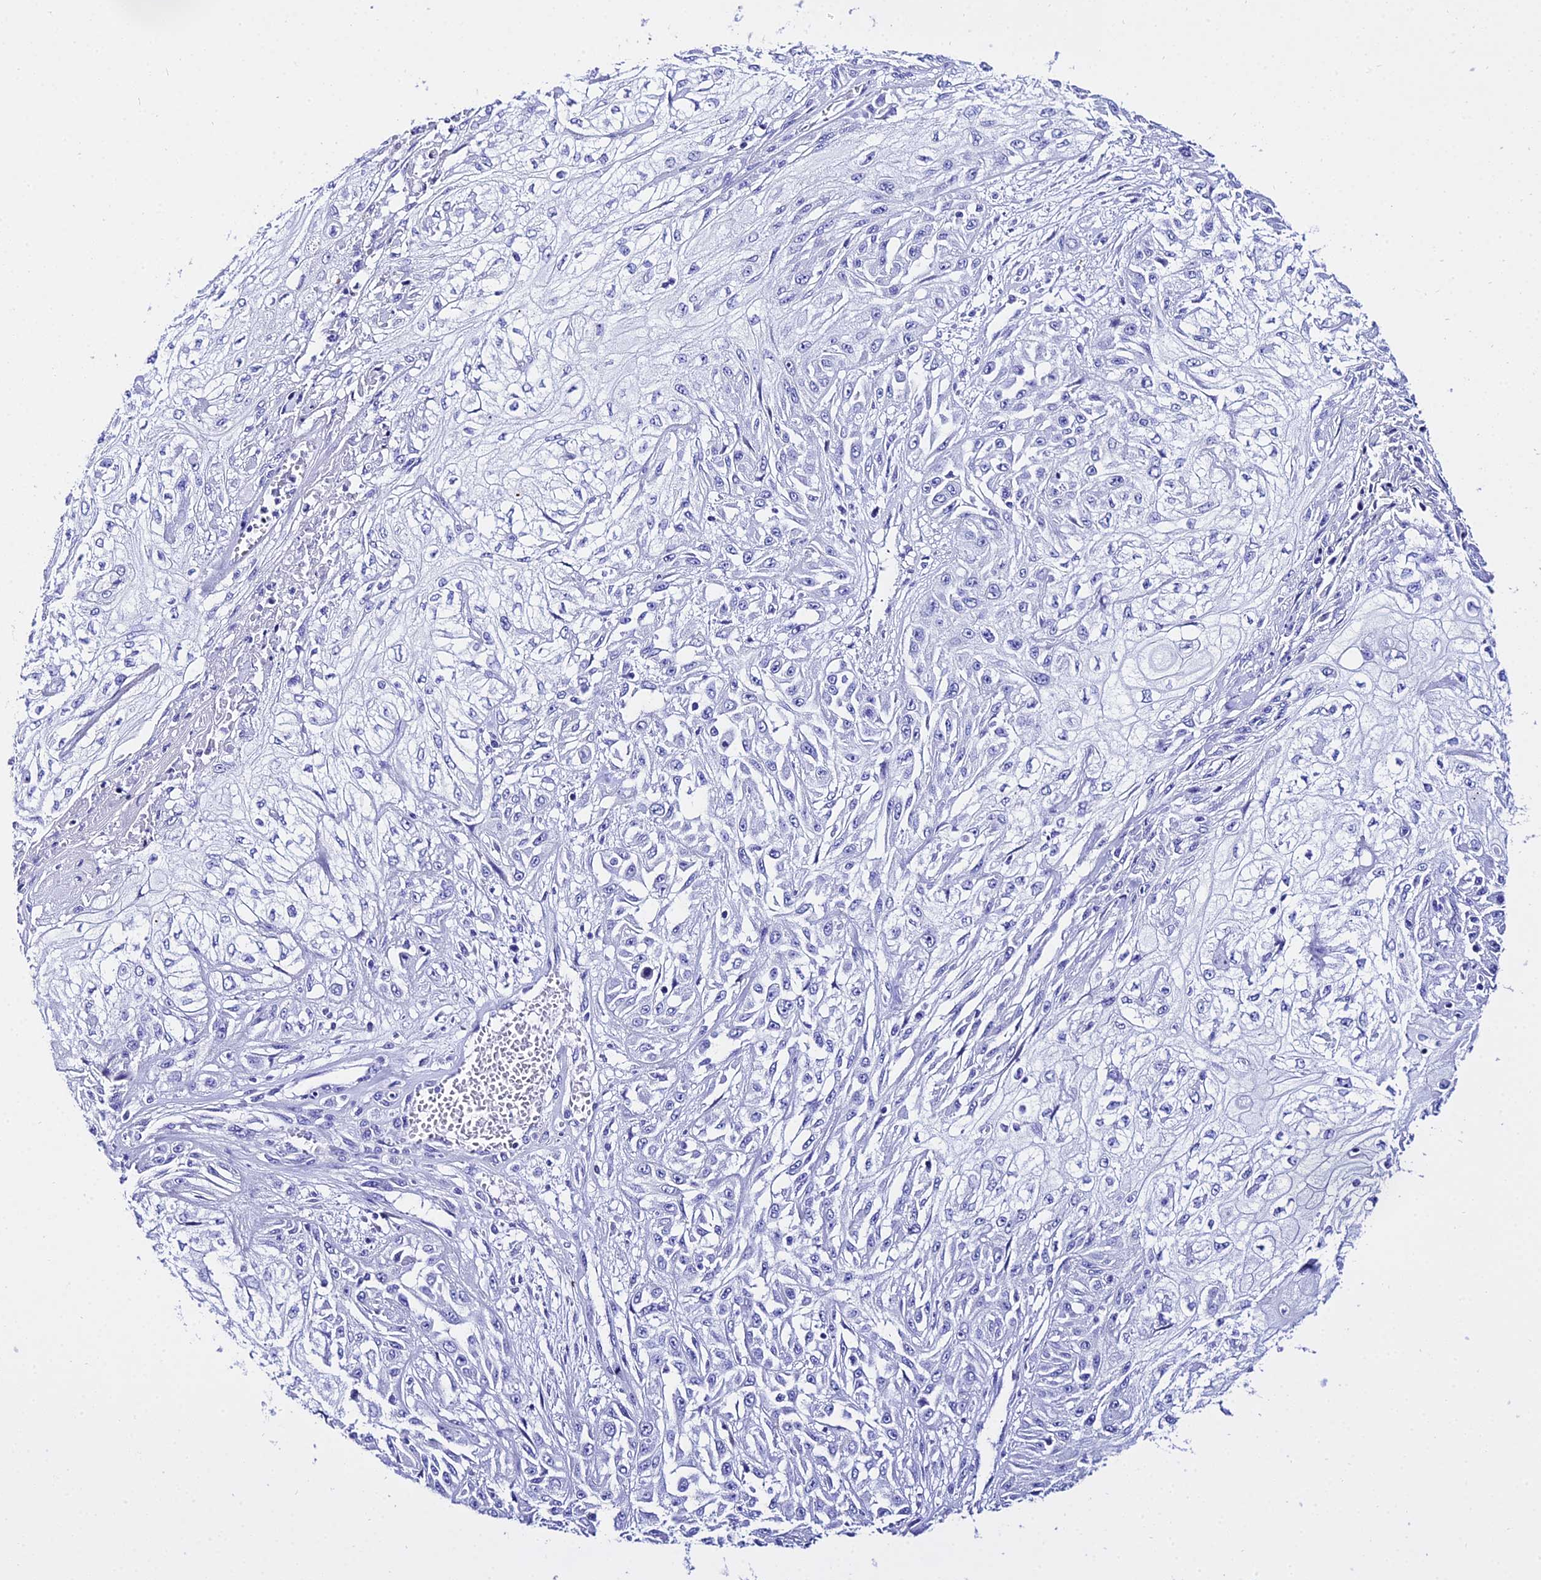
{"staining": {"intensity": "negative", "quantity": "none", "location": "none"}, "tissue": "skin cancer", "cell_type": "Tumor cells", "image_type": "cancer", "snomed": [{"axis": "morphology", "description": "Squamous cell carcinoma, NOS"}, {"axis": "morphology", "description": "Squamous cell carcinoma, metastatic, NOS"}, {"axis": "topography", "description": "Skin"}, {"axis": "topography", "description": "Lymph node"}], "caption": "Immunohistochemistry histopathology image of neoplastic tissue: human metastatic squamous cell carcinoma (skin) stained with DAB (3,3'-diaminobenzidine) reveals no significant protein expression in tumor cells.", "gene": "TRMT44", "patient": {"sex": "male", "age": 75}}